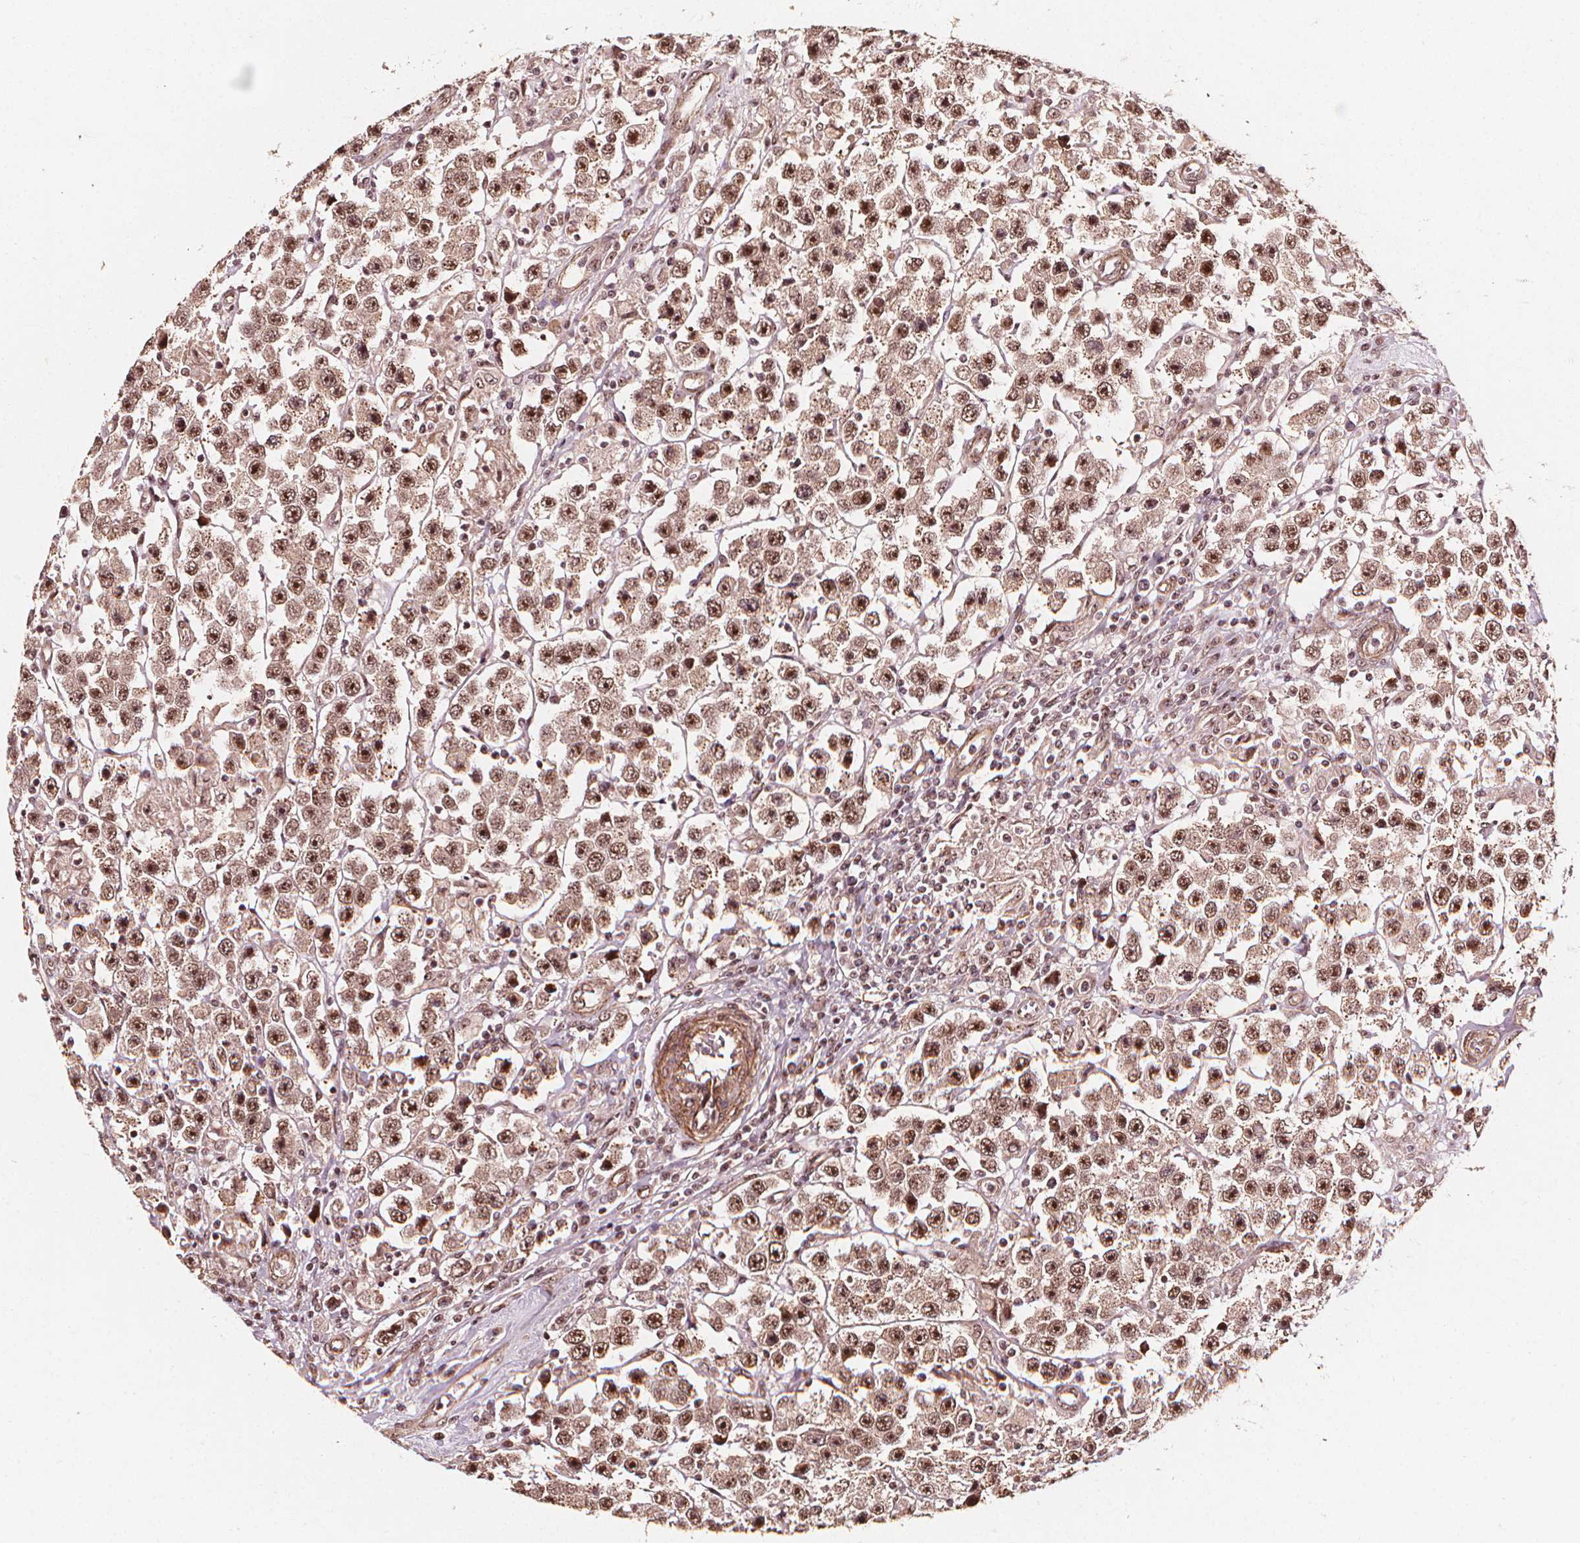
{"staining": {"intensity": "moderate", "quantity": ">75%", "location": "nuclear"}, "tissue": "testis cancer", "cell_type": "Tumor cells", "image_type": "cancer", "snomed": [{"axis": "morphology", "description": "Seminoma, NOS"}, {"axis": "topography", "description": "Testis"}], "caption": "Protein expression analysis of testis cancer (seminoma) shows moderate nuclear positivity in approximately >75% of tumor cells.", "gene": "EXOSC9", "patient": {"sex": "male", "age": 45}}